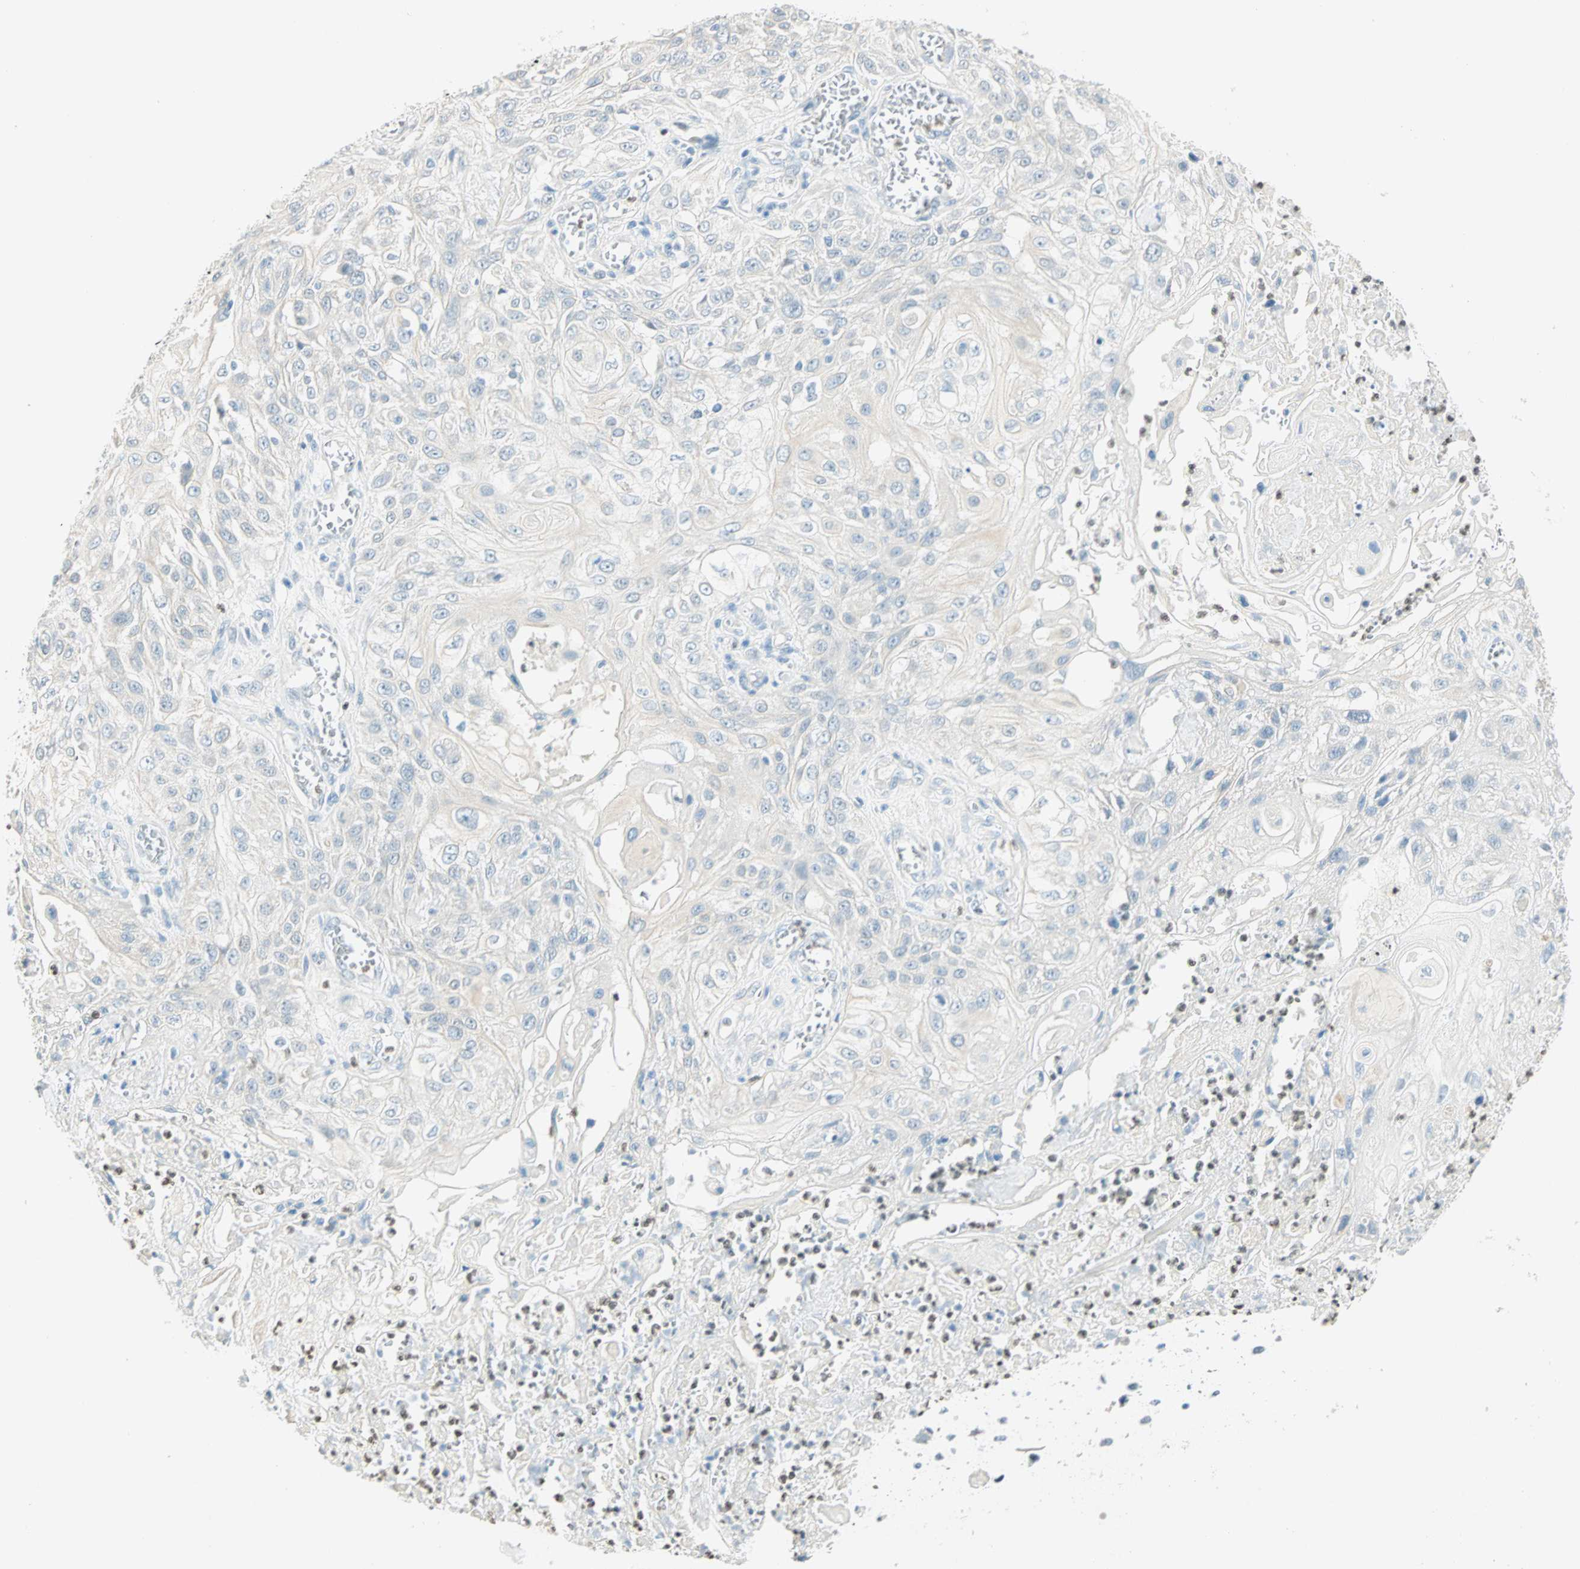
{"staining": {"intensity": "negative", "quantity": "none", "location": "none"}, "tissue": "skin cancer", "cell_type": "Tumor cells", "image_type": "cancer", "snomed": [{"axis": "morphology", "description": "Squamous cell carcinoma, NOS"}, {"axis": "morphology", "description": "Squamous cell carcinoma, metastatic, NOS"}, {"axis": "topography", "description": "Skin"}, {"axis": "topography", "description": "Lymph node"}], "caption": "Skin cancer stained for a protein using immunohistochemistry shows no expression tumor cells.", "gene": "MLLT10", "patient": {"sex": "male", "age": 75}}